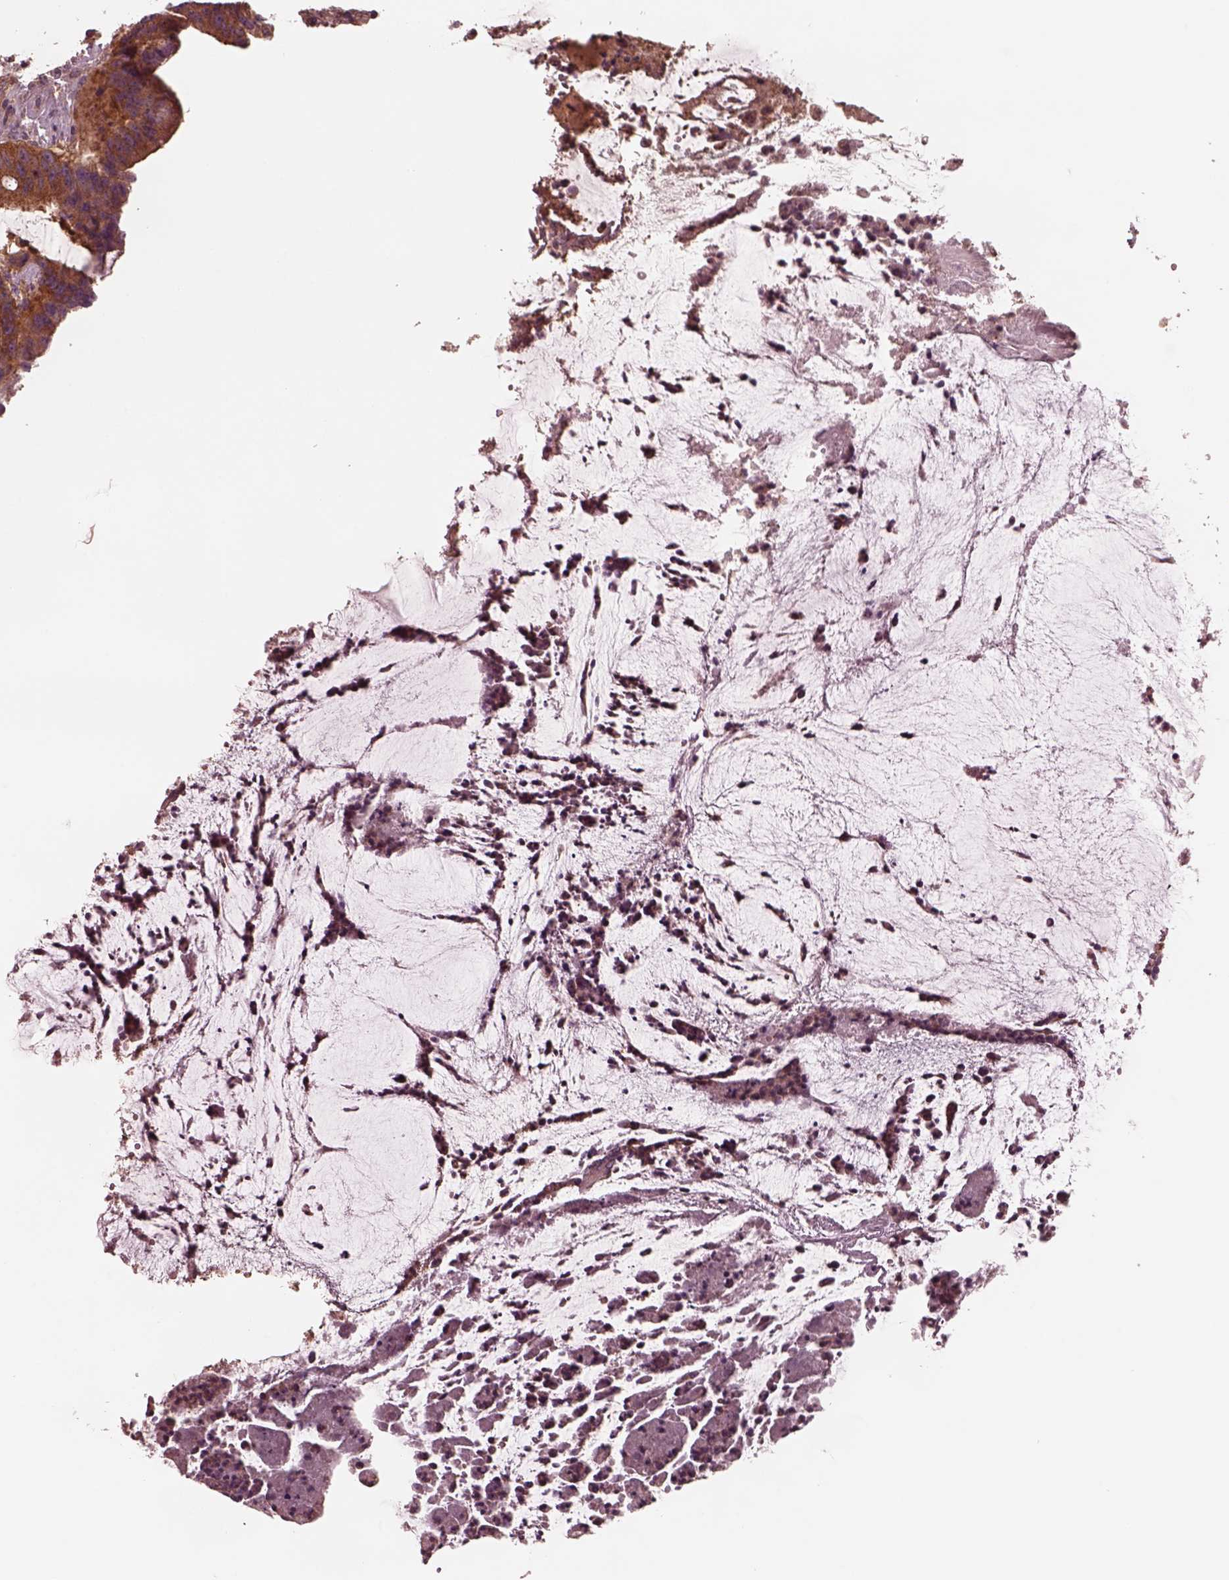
{"staining": {"intensity": "strong", "quantity": ">75%", "location": "cytoplasmic/membranous"}, "tissue": "colorectal cancer", "cell_type": "Tumor cells", "image_type": "cancer", "snomed": [{"axis": "morphology", "description": "Adenocarcinoma, NOS"}, {"axis": "topography", "description": "Colon"}], "caption": "DAB (3,3'-diaminobenzidine) immunohistochemical staining of human adenocarcinoma (colorectal) shows strong cytoplasmic/membranous protein expression in about >75% of tumor cells.", "gene": "TUBG1", "patient": {"sex": "female", "age": 43}}